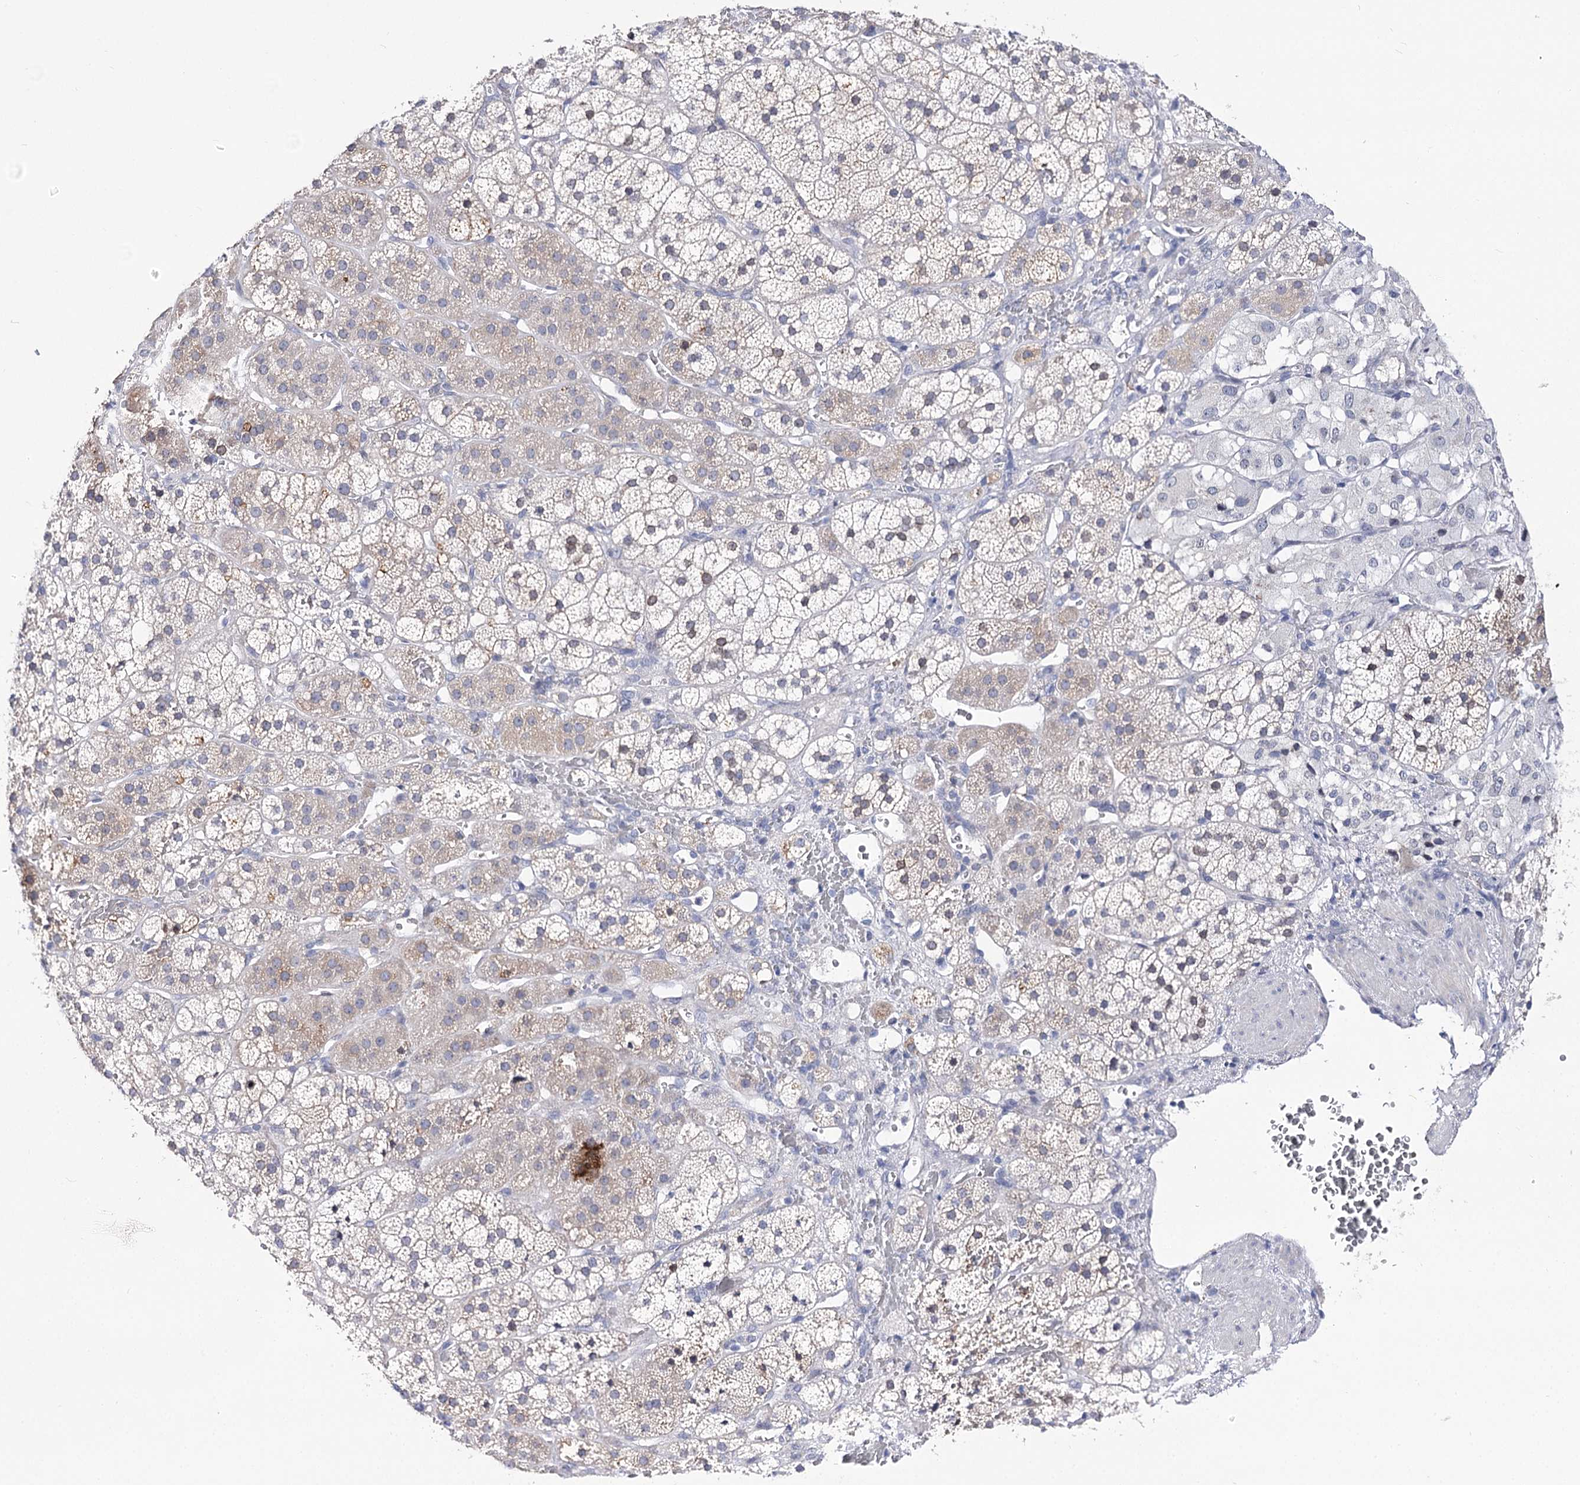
{"staining": {"intensity": "weak", "quantity": "<25%", "location": "cytoplasmic/membranous,nuclear"}, "tissue": "adrenal gland", "cell_type": "Glandular cells", "image_type": "normal", "snomed": [{"axis": "morphology", "description": "Normal tissue, NOS"}, {"axis": "topography", "description": "Adrenal gland"}], "caption": "There is no significant staining in glandular cells of adrenal gland. (Brightfield microscopy of DAB IHC at high magnification).", "gene": "TMEM201", "patient": {"sex": "female", "age": 44}}